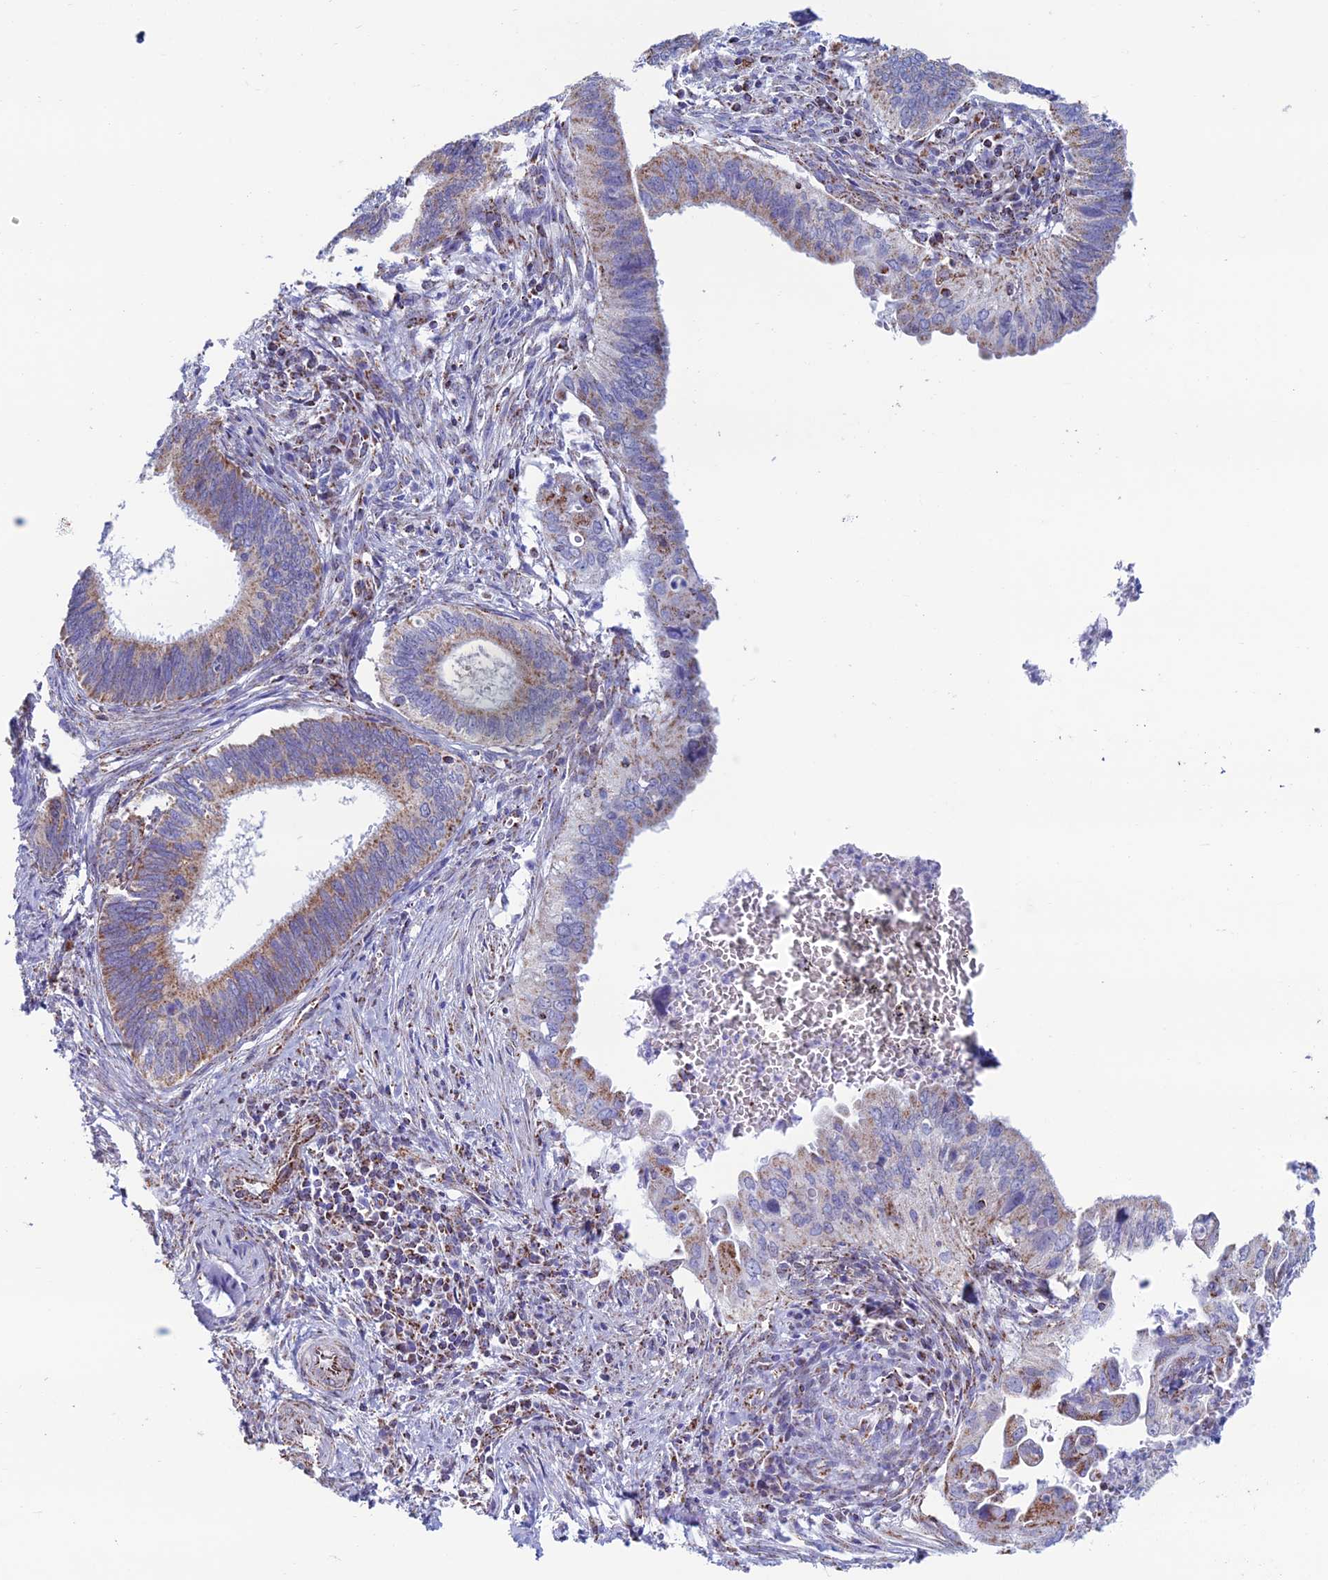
{"staining": {"intensity": "moderate", "quantity": "25%-75%", "location": "cytoplasmic/membranous"}, "tissue": "cervical cancer", "cell_type": "Tumor cells", "image_type": "cancer", "snomed": [{"axis": "morphology", "description": "Adenocarcinoma, NOS"}, {"axis": "topography", "description": "Cervix"}], "caption": "Cervical cancer (adenocarcinoma) stained with a brown dye demonstrates moderate cytoplasmic/membranous positive expression in about 25%-75% of tumor cells.", "gene": "ZNG1B", "patient": {"sex": "female", "age": 42}}